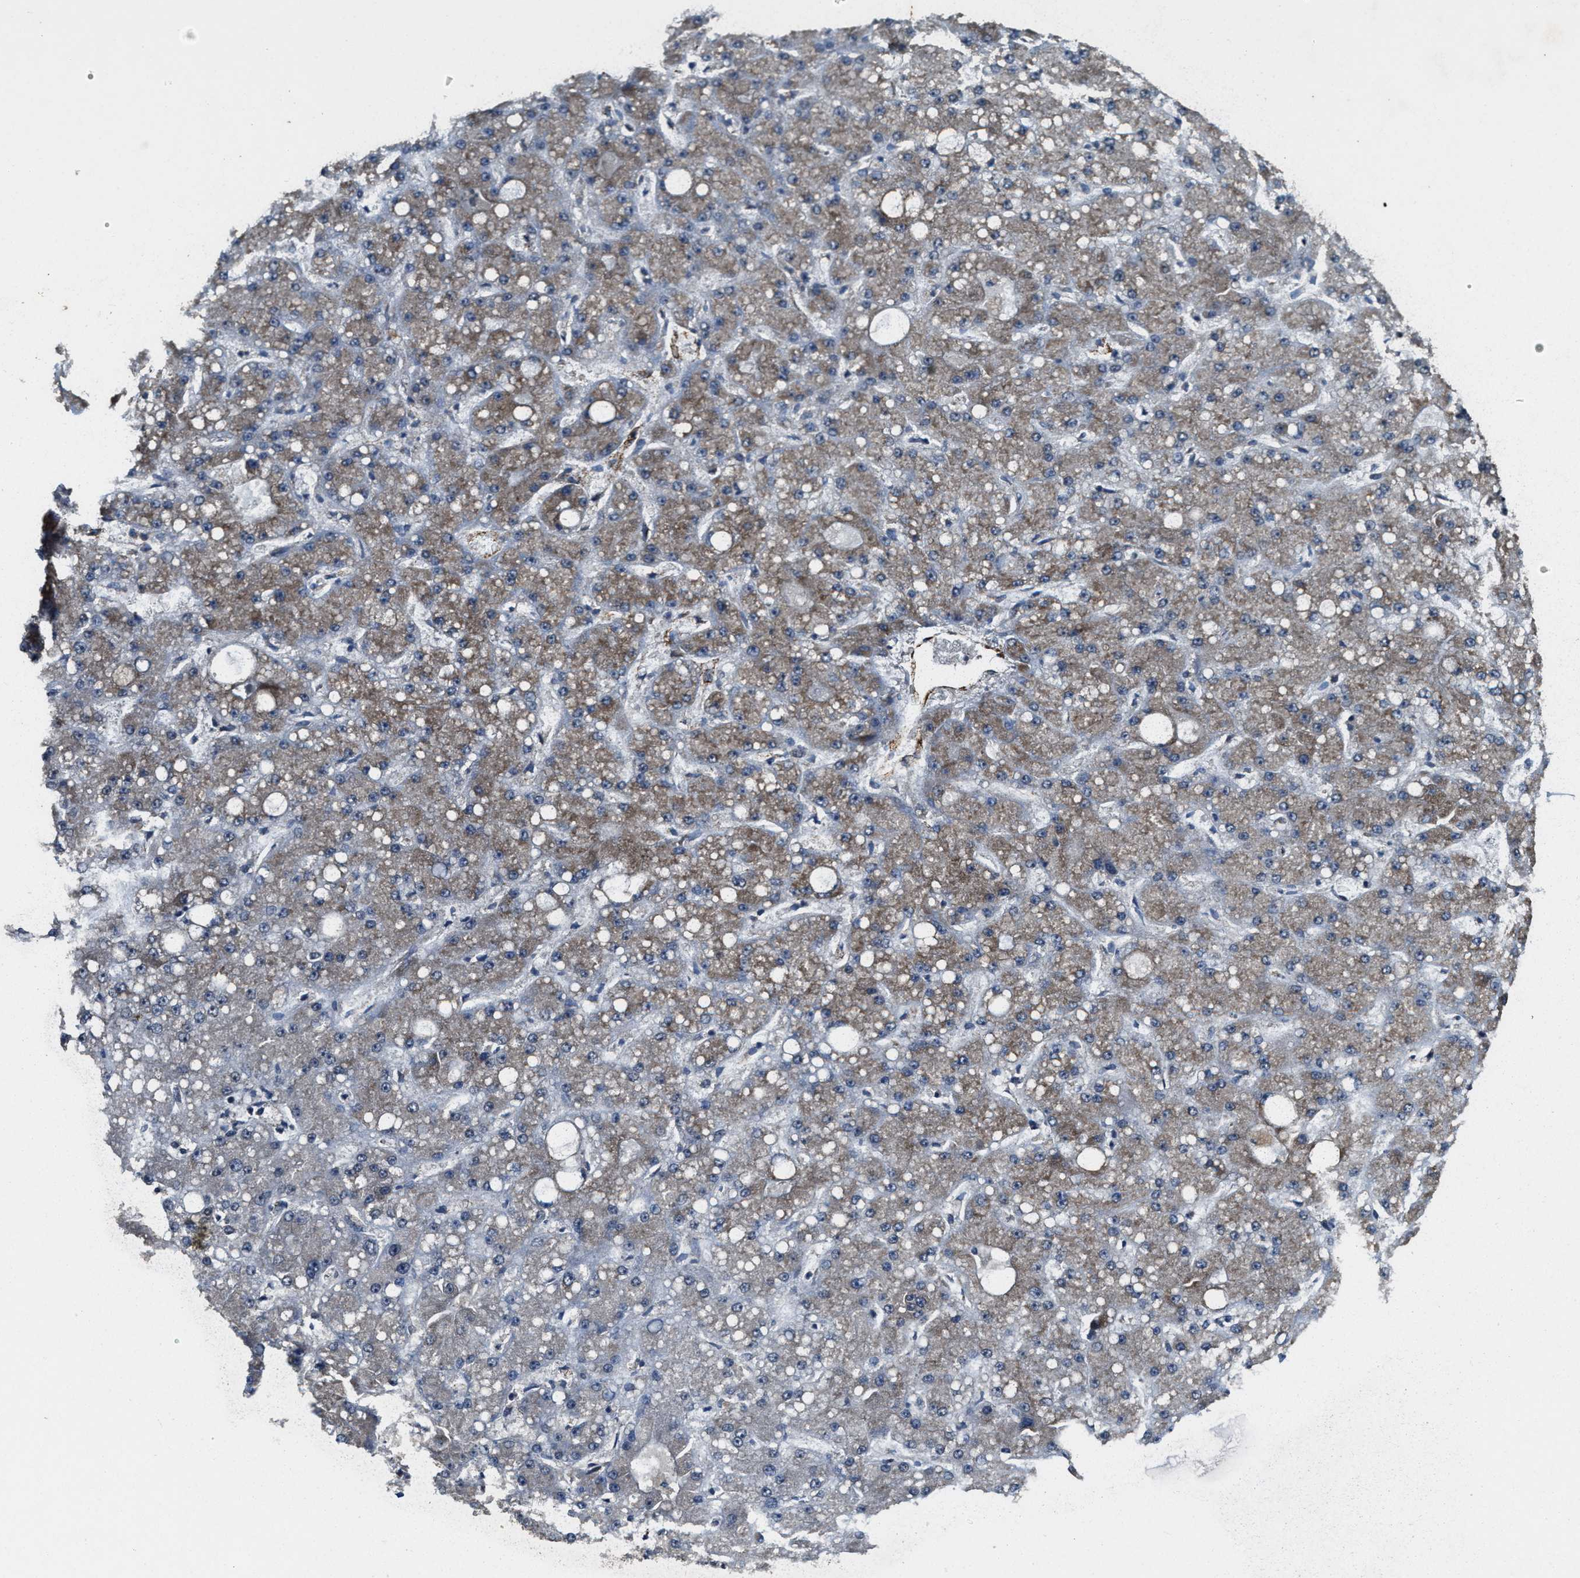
{"staining": {"intensity": "weak", "quantity": "25%-75%", "location": "cytoplasmic/membranous"}, "tissue": "liver cancer", "cell_type": "Tumor cells", "image_type": "cancer", "snomed": [{"axis": "morphology", "description": "Carcinoma, Hepatocellular, NOS"}, {"axis": "topography", "description": "Liver"}], "caption": "This is an image of IHC staining of liver cancer, which shows weak staining in the cytoplasmic/membranous of tumor cells.", "gene": "ARHGEF5", "patient": {"sex": "male", "age": 67}}